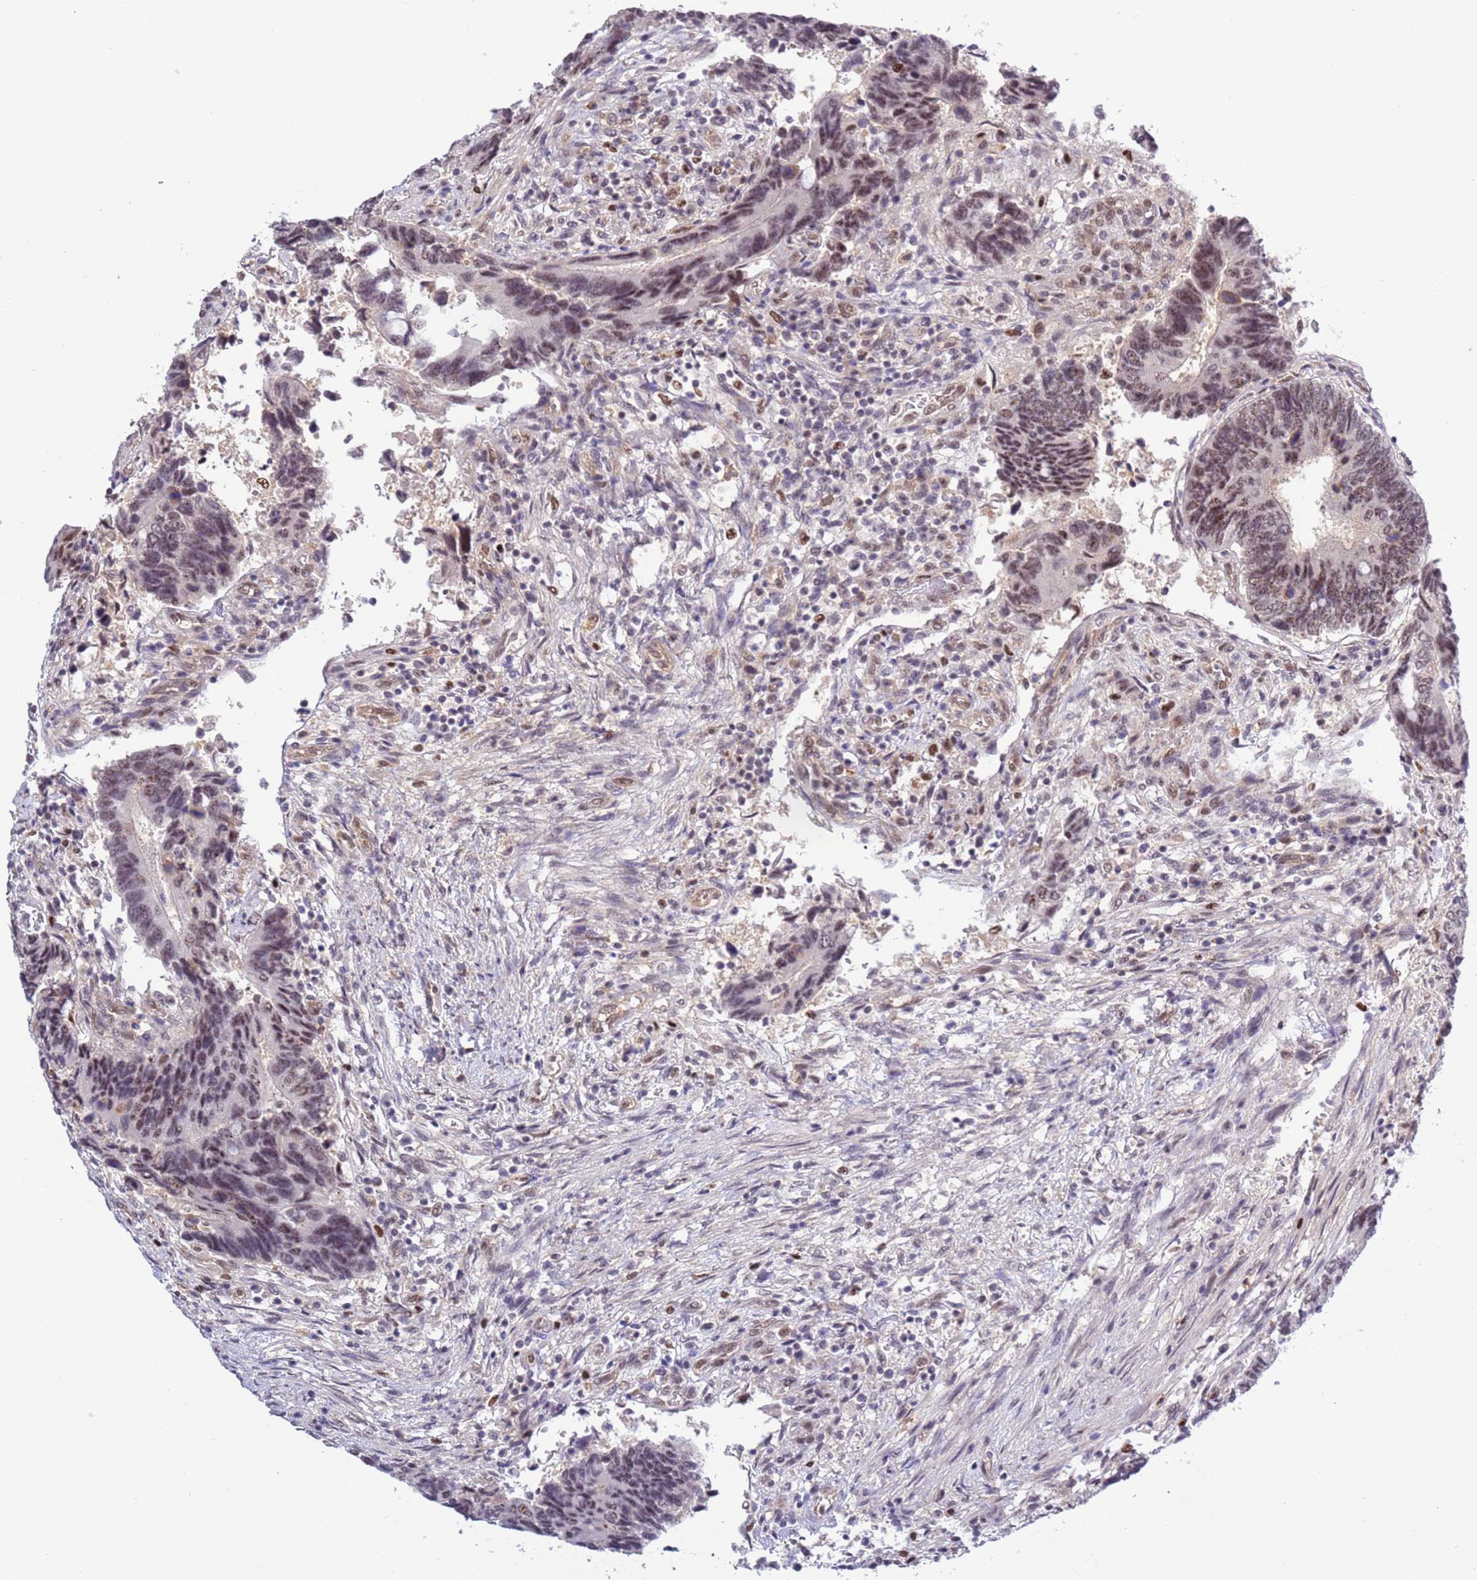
{"staining": {"intensity": "moderate", "quantity": ">75%", "location": "nuclear"}, "tissue": "colorectal cancer", "cell_type": "Tumor cells", "image_type": "cancer", "snomed": [{"axis": "morphology", "description": "Adenocarcinoma, NOS"}, {"axis": "topography", "description": "Colon"}], "caption": "Immunohistochemical staining of human colorectal cancer (adenocarcinoma) exhibits medium levels of moderate nuclear protein staining in about >75% of tumor cells.", "gene": "PRPF6", "patient": {"sex": "male", "age": 87}}